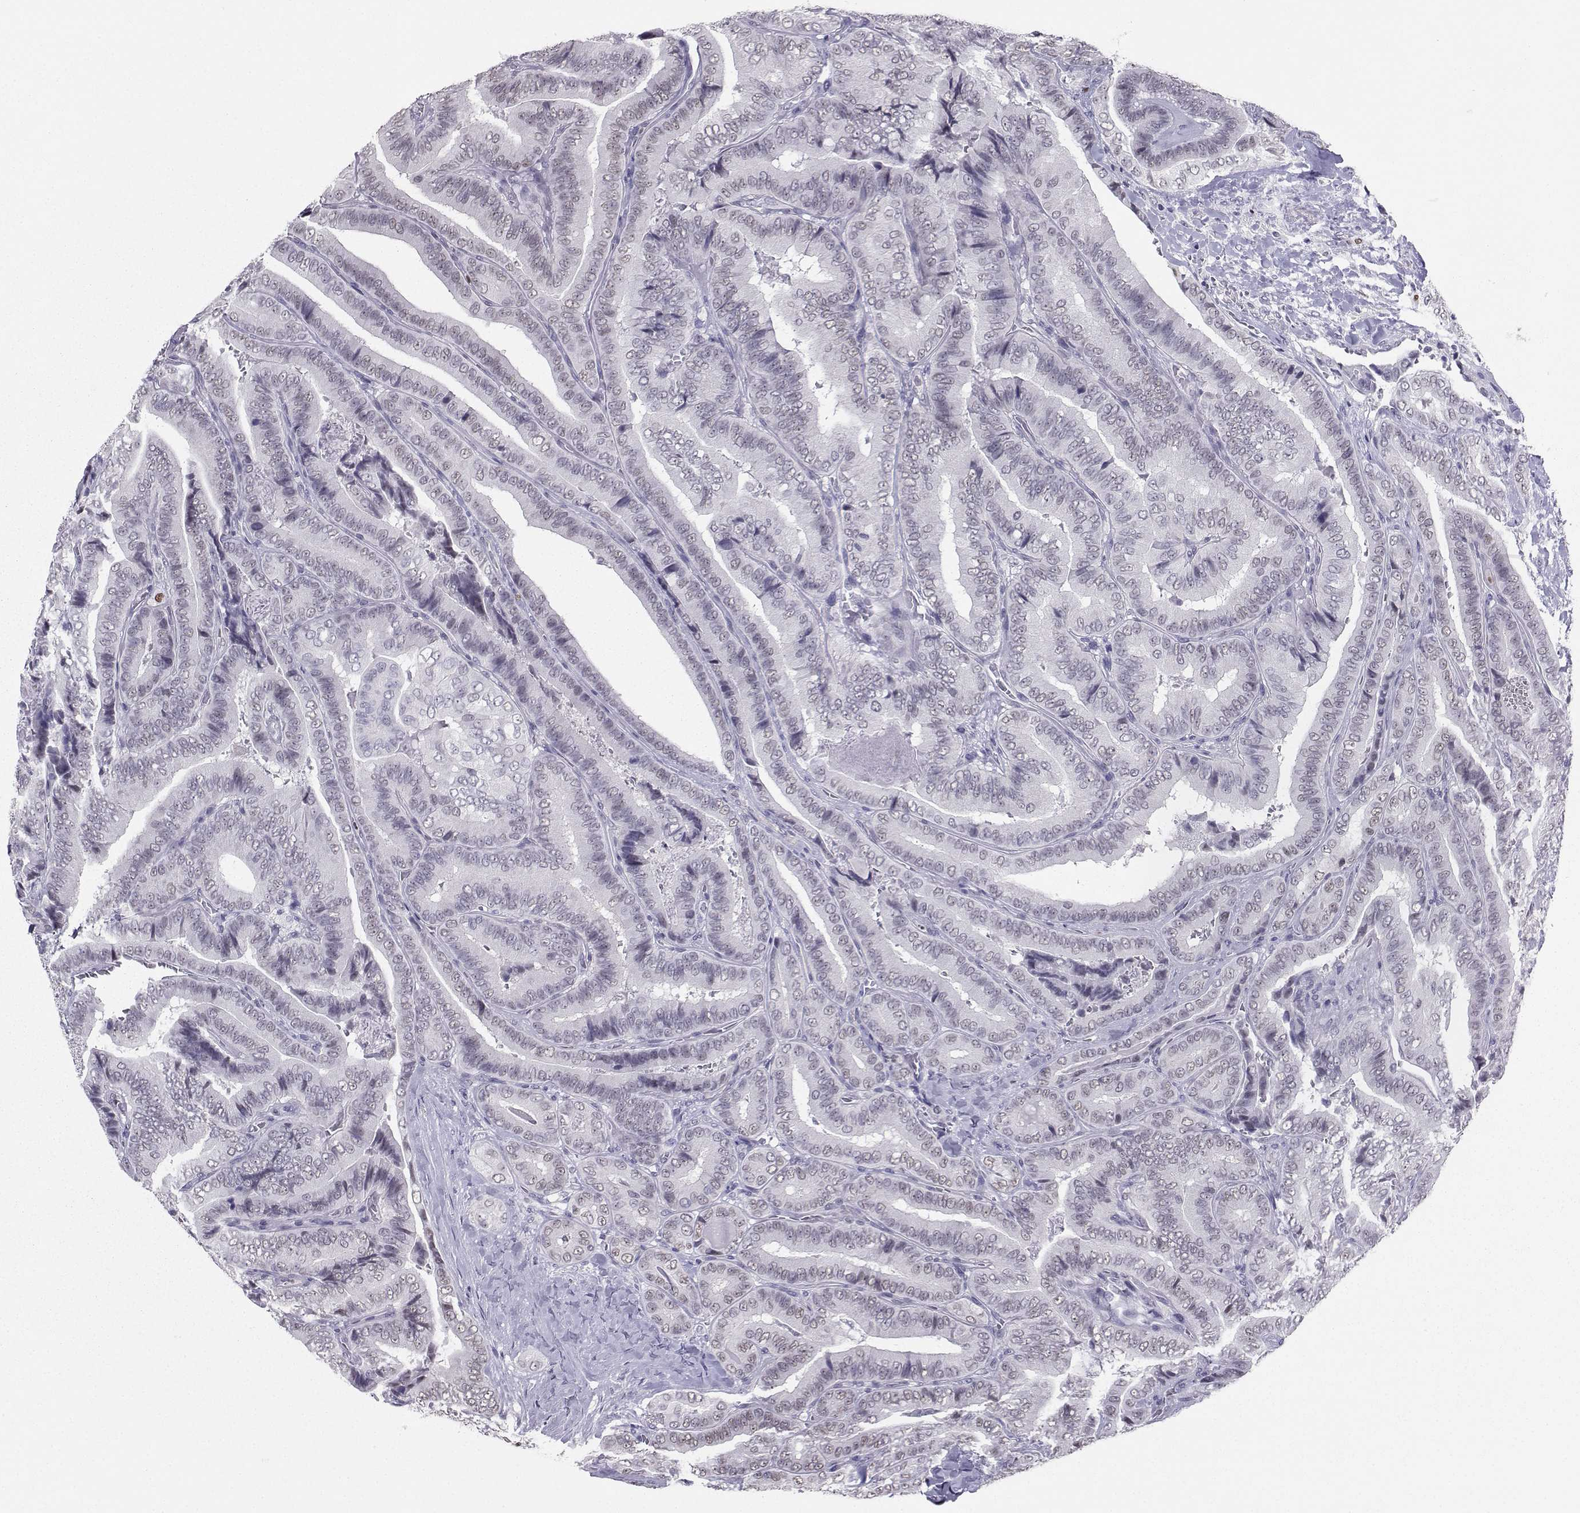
{"staining": {"intensity": "weak", "quantity": "<25%", "location": "nuclear"}, "tissue": "thyroid cancer", "cell_type": "Tumor cells", "image_type": "cancer", "snomed": [{"axis": "morphology", "description": "Papillary adenocarcinoma, NOS"}, {"axis": "topography", "description": "Thyroid gland"}], "caption": "This is an immunohistochemistry (IHC) histopathology image of papillary adenocarcinoma (thyroid). There is no staining in tumor cells.", "gene": "TEDC2", "patient": {"sex": "male", "age": 61}}